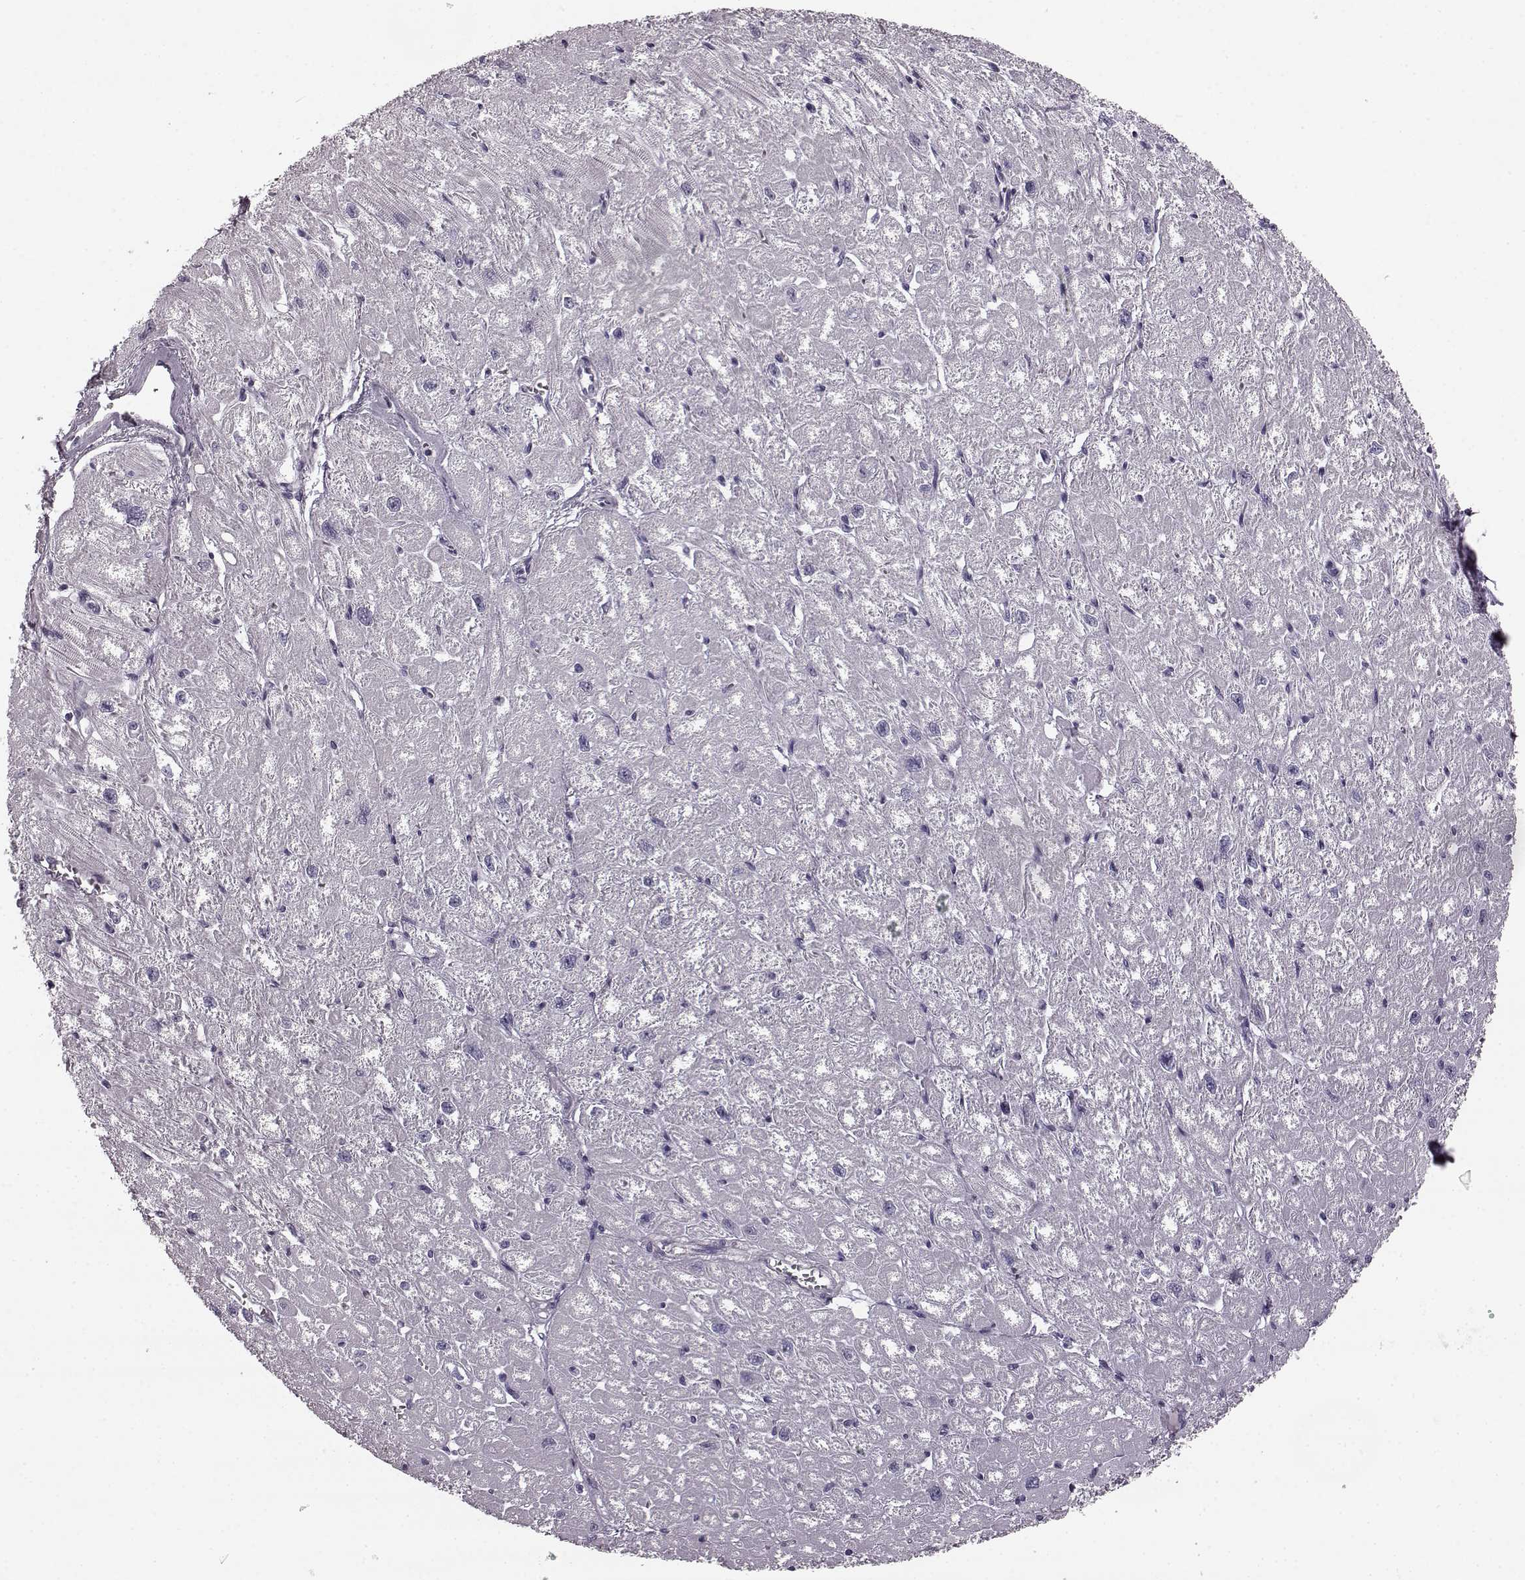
{"staining": {"intensity": "negative", "quantity": "none", "location": "none"}, "tissue": "heart muscle", "cell_type": "Cardiomyocytes", "image_type": "normal", "snomed": [{"axis": "morphology", "description": "Normal tissue, NOS"}, {"axis": "topography", "description": "Heart"}], "caption": "Immunohistochemistry (IHC) histopathology image of normal heart muscle: human heart muscle stained with DAB (3,3'-diaminobenzidine) reveals no significant protein staining in cardiomyocytes. (DAB immunohistochemistry, high magnification).", "gene": "ODAD4", "patient": {"sex": "male", "age": 61}}